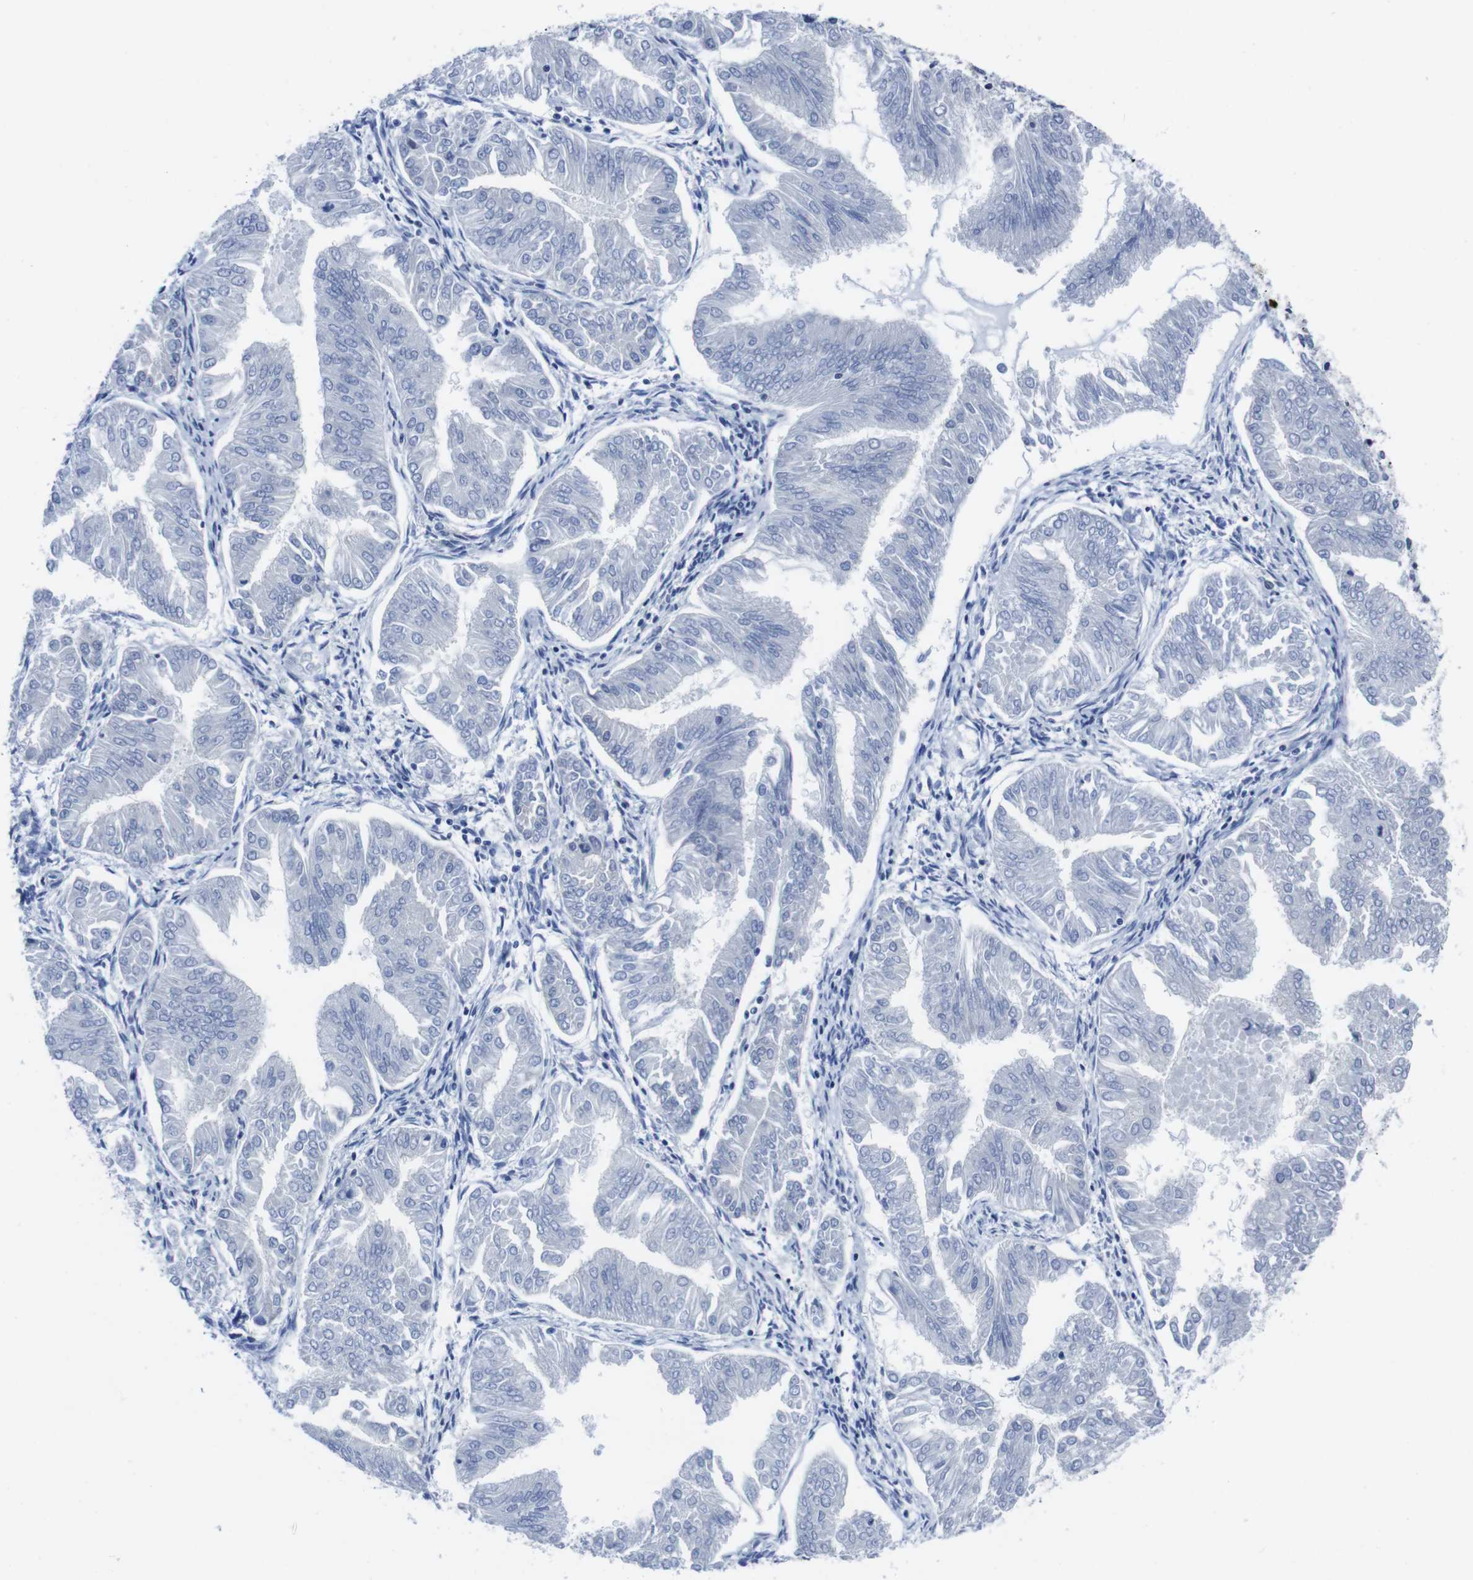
{"staining": {"intensity": "negative", "quantity": "none", "location": "none"}, "tissue": "endometrial cancer", "cell_type": "Tumor cells", "image_type": "cancer", "snomed": [{"axis": "morphology", "description": "Adenocarcinoma, NOS"}, {"axis": "topography", "description": "Endometrium"}], "caption": "Tumor cells show no significant staining in adenocarcinoma (endometrial).", "gene": "EIF4A1", "patient": {"sex": "female", "age": 53}}